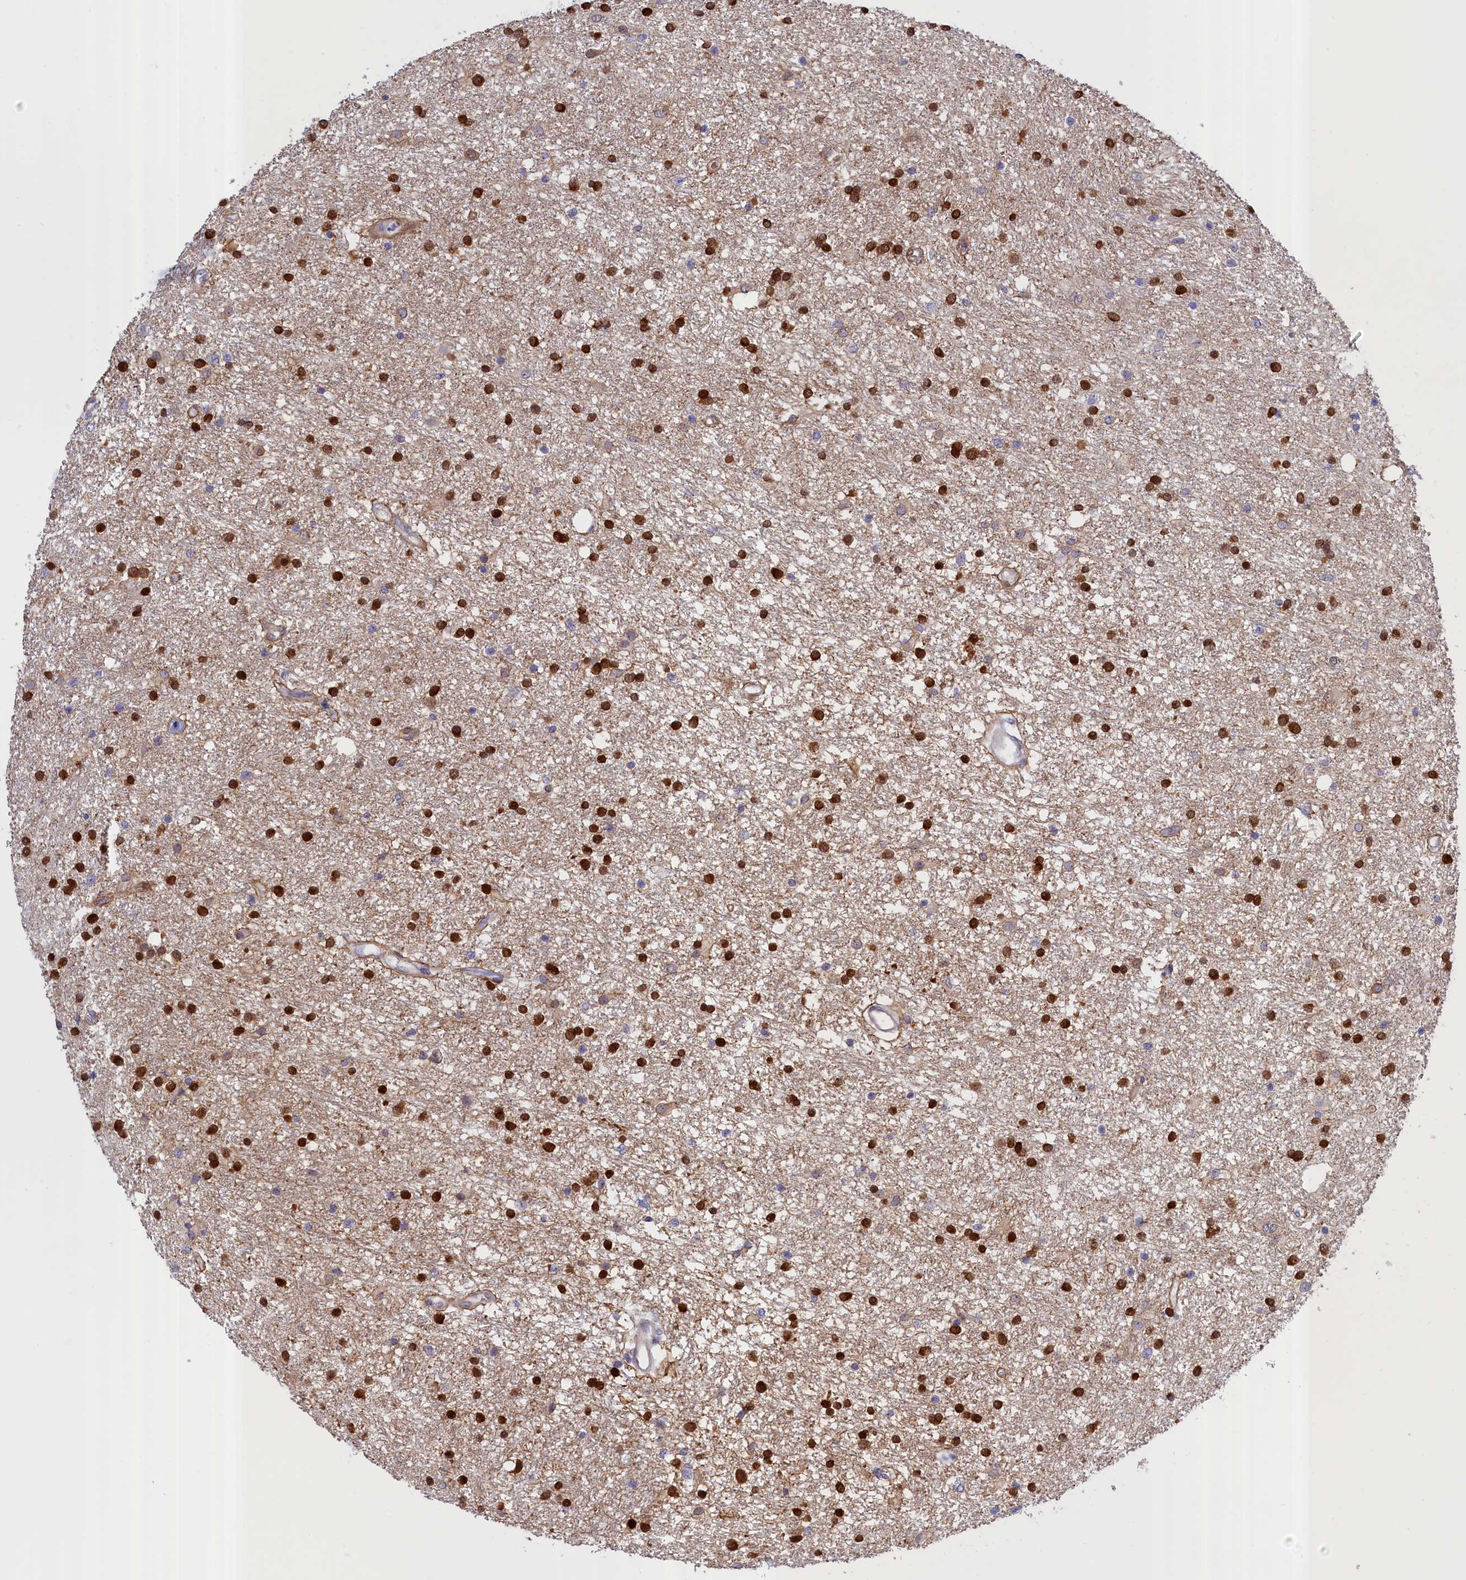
{"staining": {"intensity": "strong", "quantity": ">75%", "location": "nuclear"}, "tissue": "glioma", "cell_type": "Tumor cells", "image_type": "cancer", "snomed": [{"axis": "morphology", "description": "Glioma, malignant, High grade"}, {"axis": "topography", "description": "Brain"}], "caption": "Protein analysis of high-grade glioma (malignant) tissue exhibits strong nuclear staining in about >75% of tumor cells.", "gene": "ABCC12", "patient": {"sex": "male", "age": 77}}